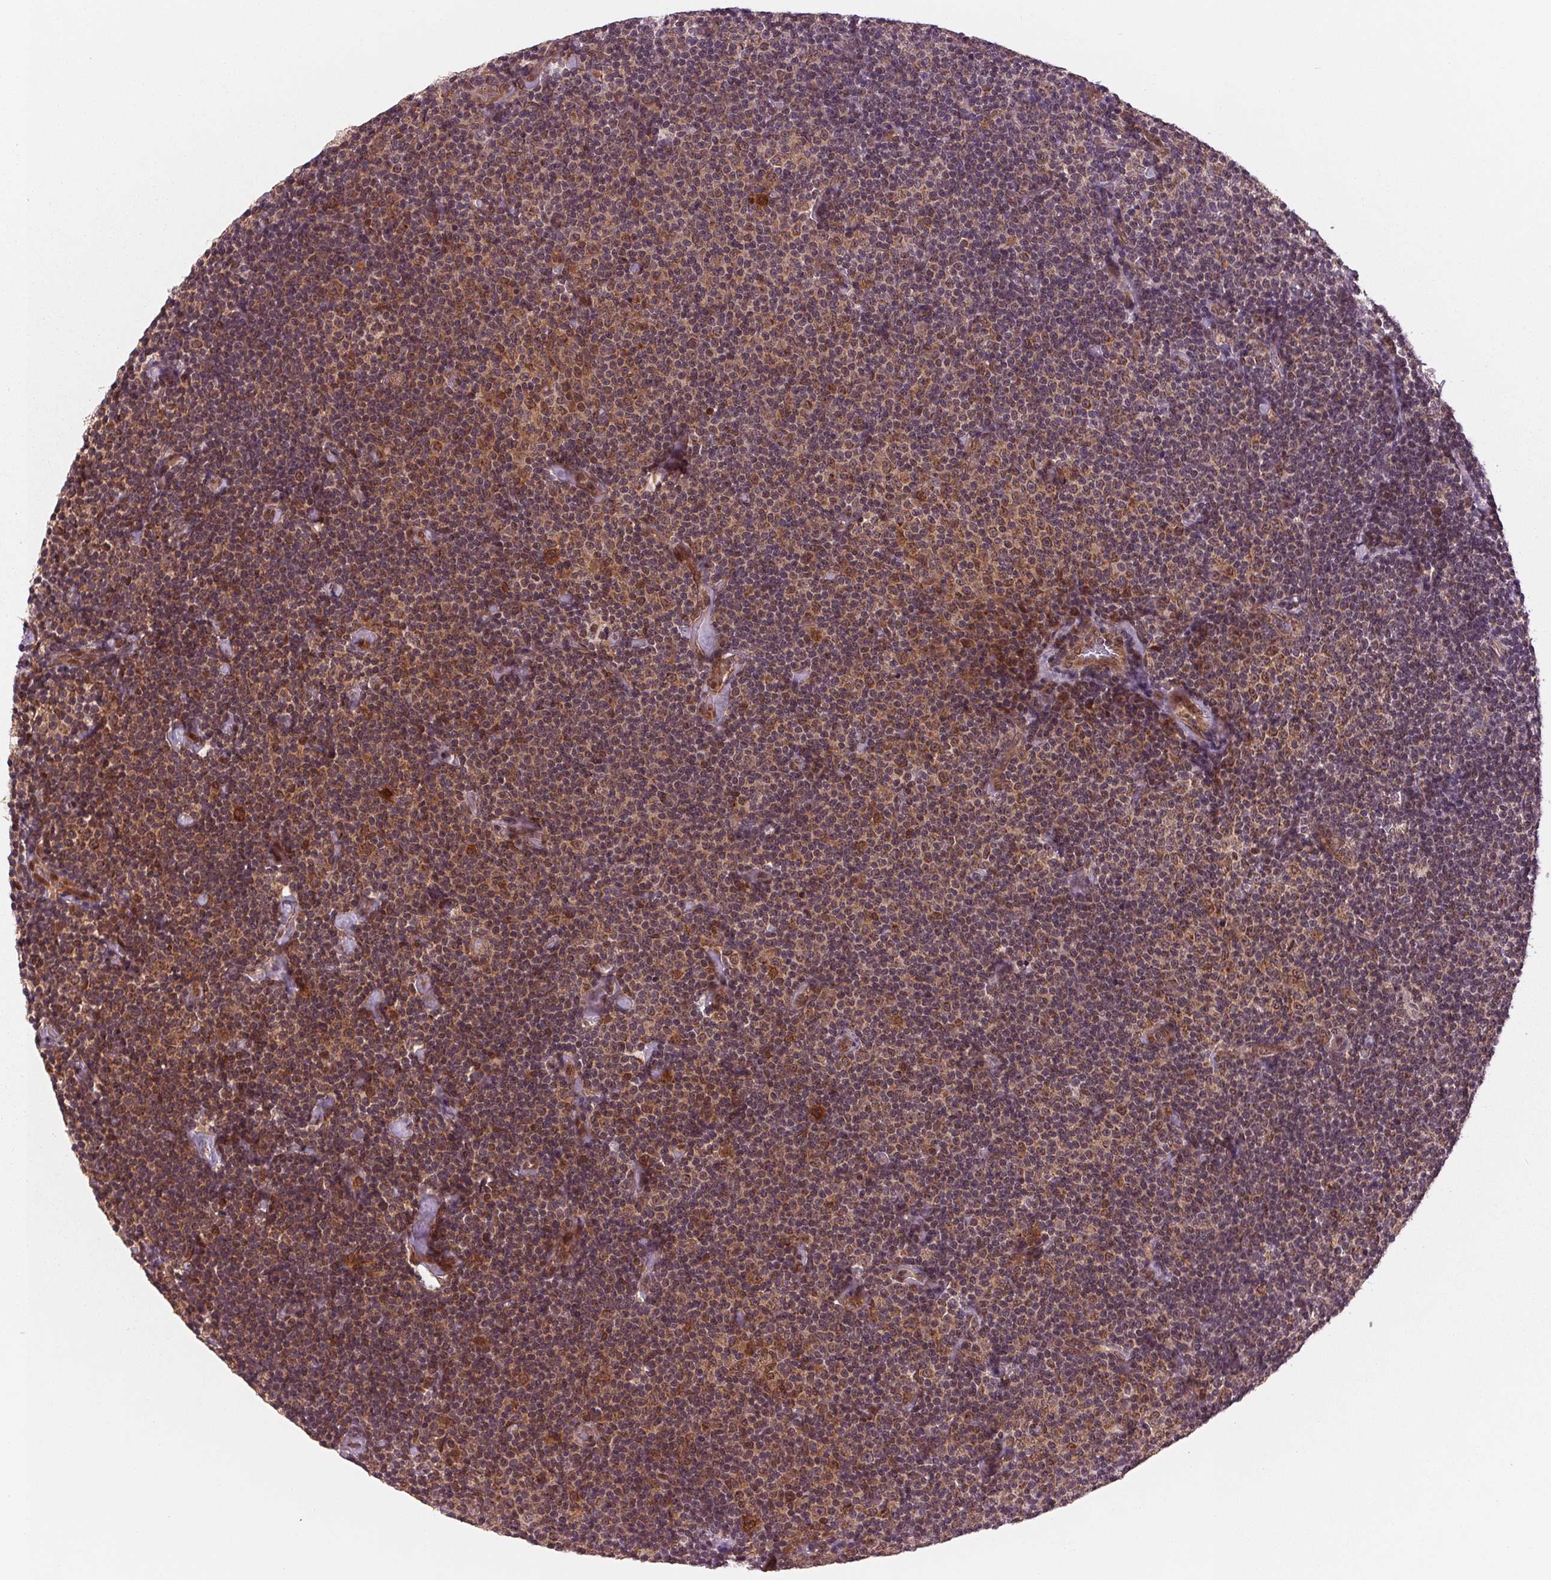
{"staining": {"intensity": "weak", "quantity": "25%-75%", "location": "cytoplasmic/membranous"}, "tissue": "lymphoma", "cell_type": "Tumor cells", "image_type": "cancer", "snomed": [{"axis": "morphology", "description": "Malignant lymphoma, non-Hodgkin's type, Low grade"}, {"axis": "topography", "description": "Lymph node"}], "caption": "Tumor cells exhibit weak cytoplasmic/membranous expression in about 25%-75% of cells in low-grade malignant lymphoma, non-Hodgkin's type.", "gene": "STAT3", "patient": {"sex": "male", "age": 81}}